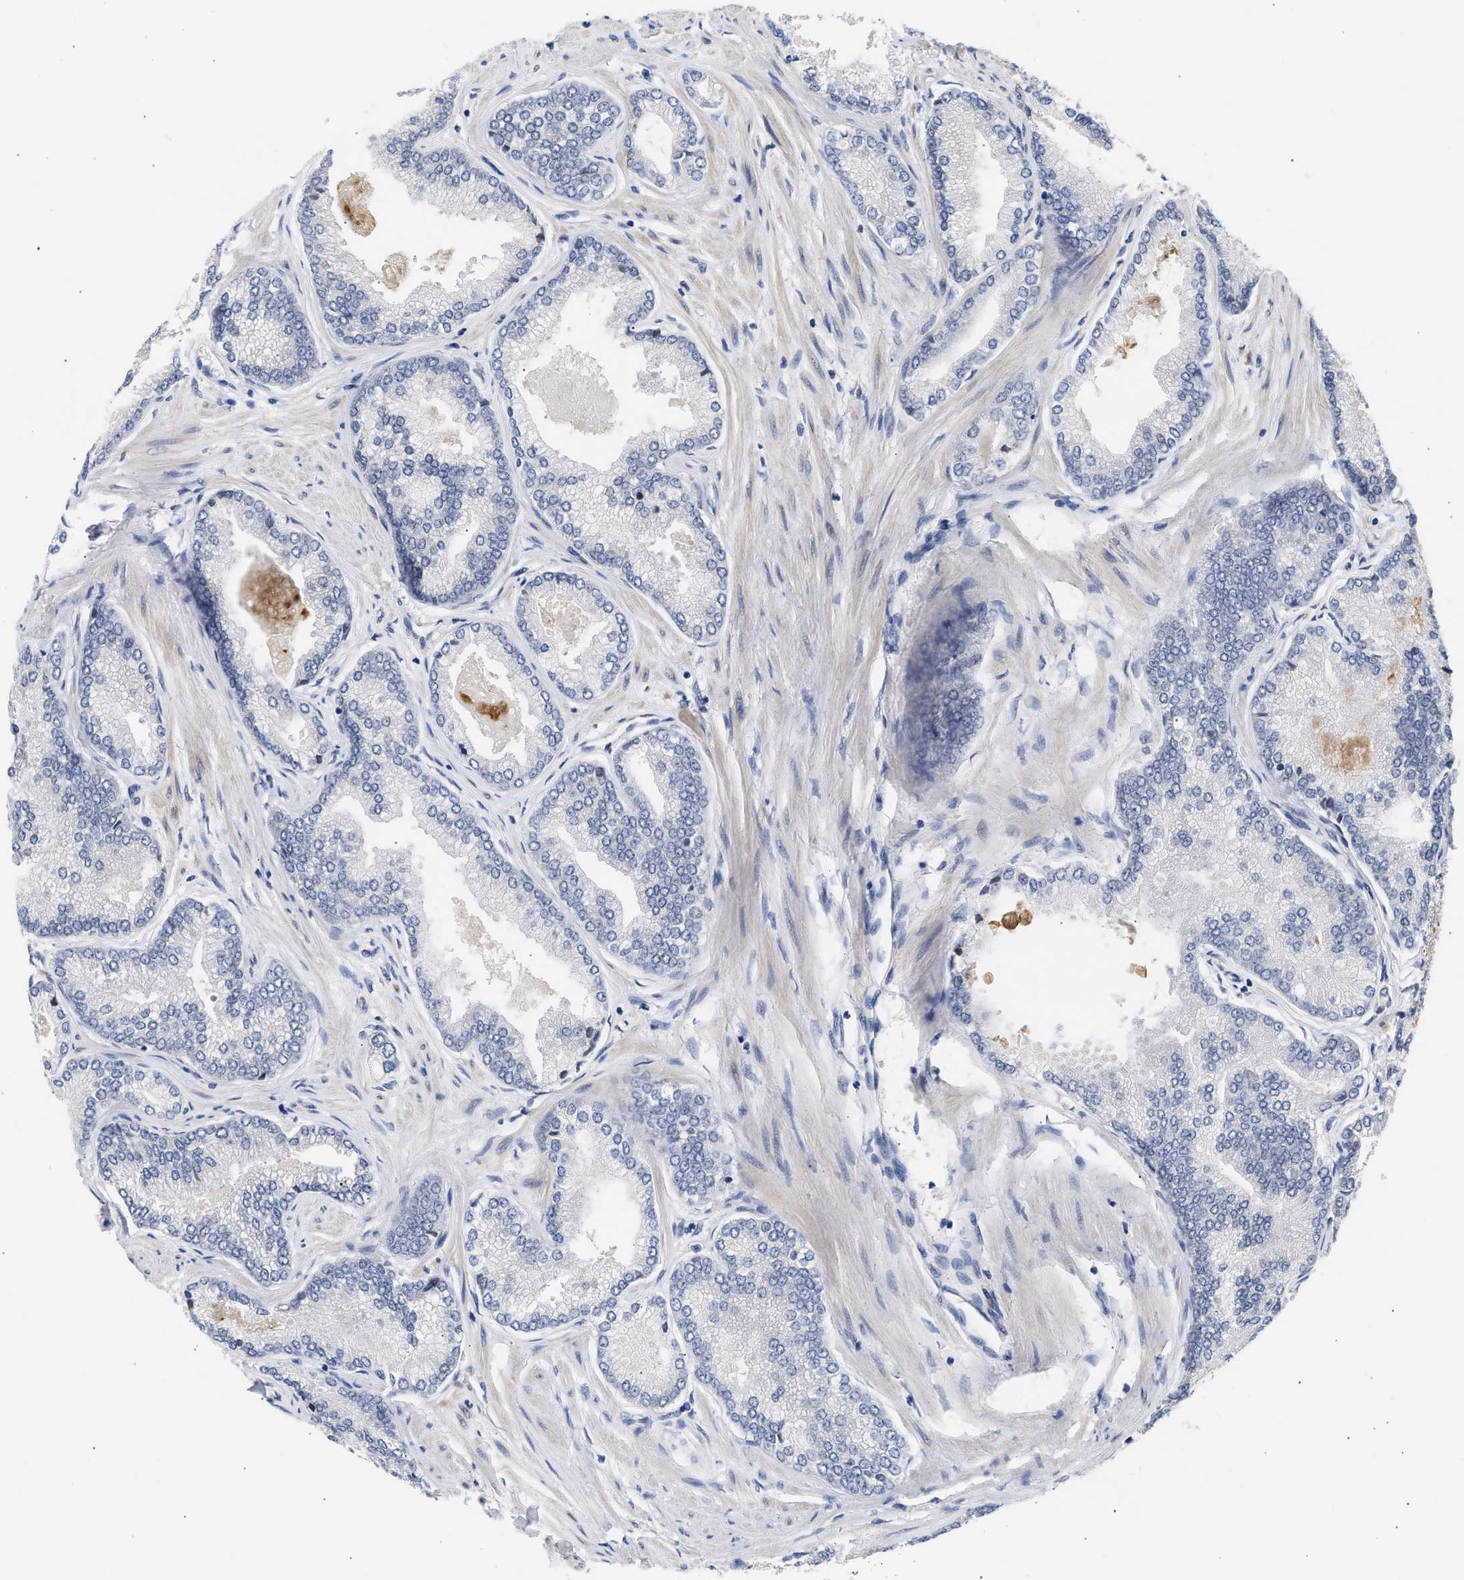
{"staining": {"intensity": "negative", "quantity": "none", "location": "none"}, "tissue": "prostate cancer", "cell_type": "Tumor cells", "image_type": "cancer", "snomed": [{"axis": "morphology", "description": "Adenocarcinoma, High grade"}, {"axis": "topography", "description": "Prostate"}], "caption": "High power microscopy micrograph of an immunohistochemistry photomicrograph of prostate cancer (high-grade adenocarcinoma), revealing no significant staining in tumor cells.", "gene": "NUP62", "patient": {"sex": "male", "age": 61}}